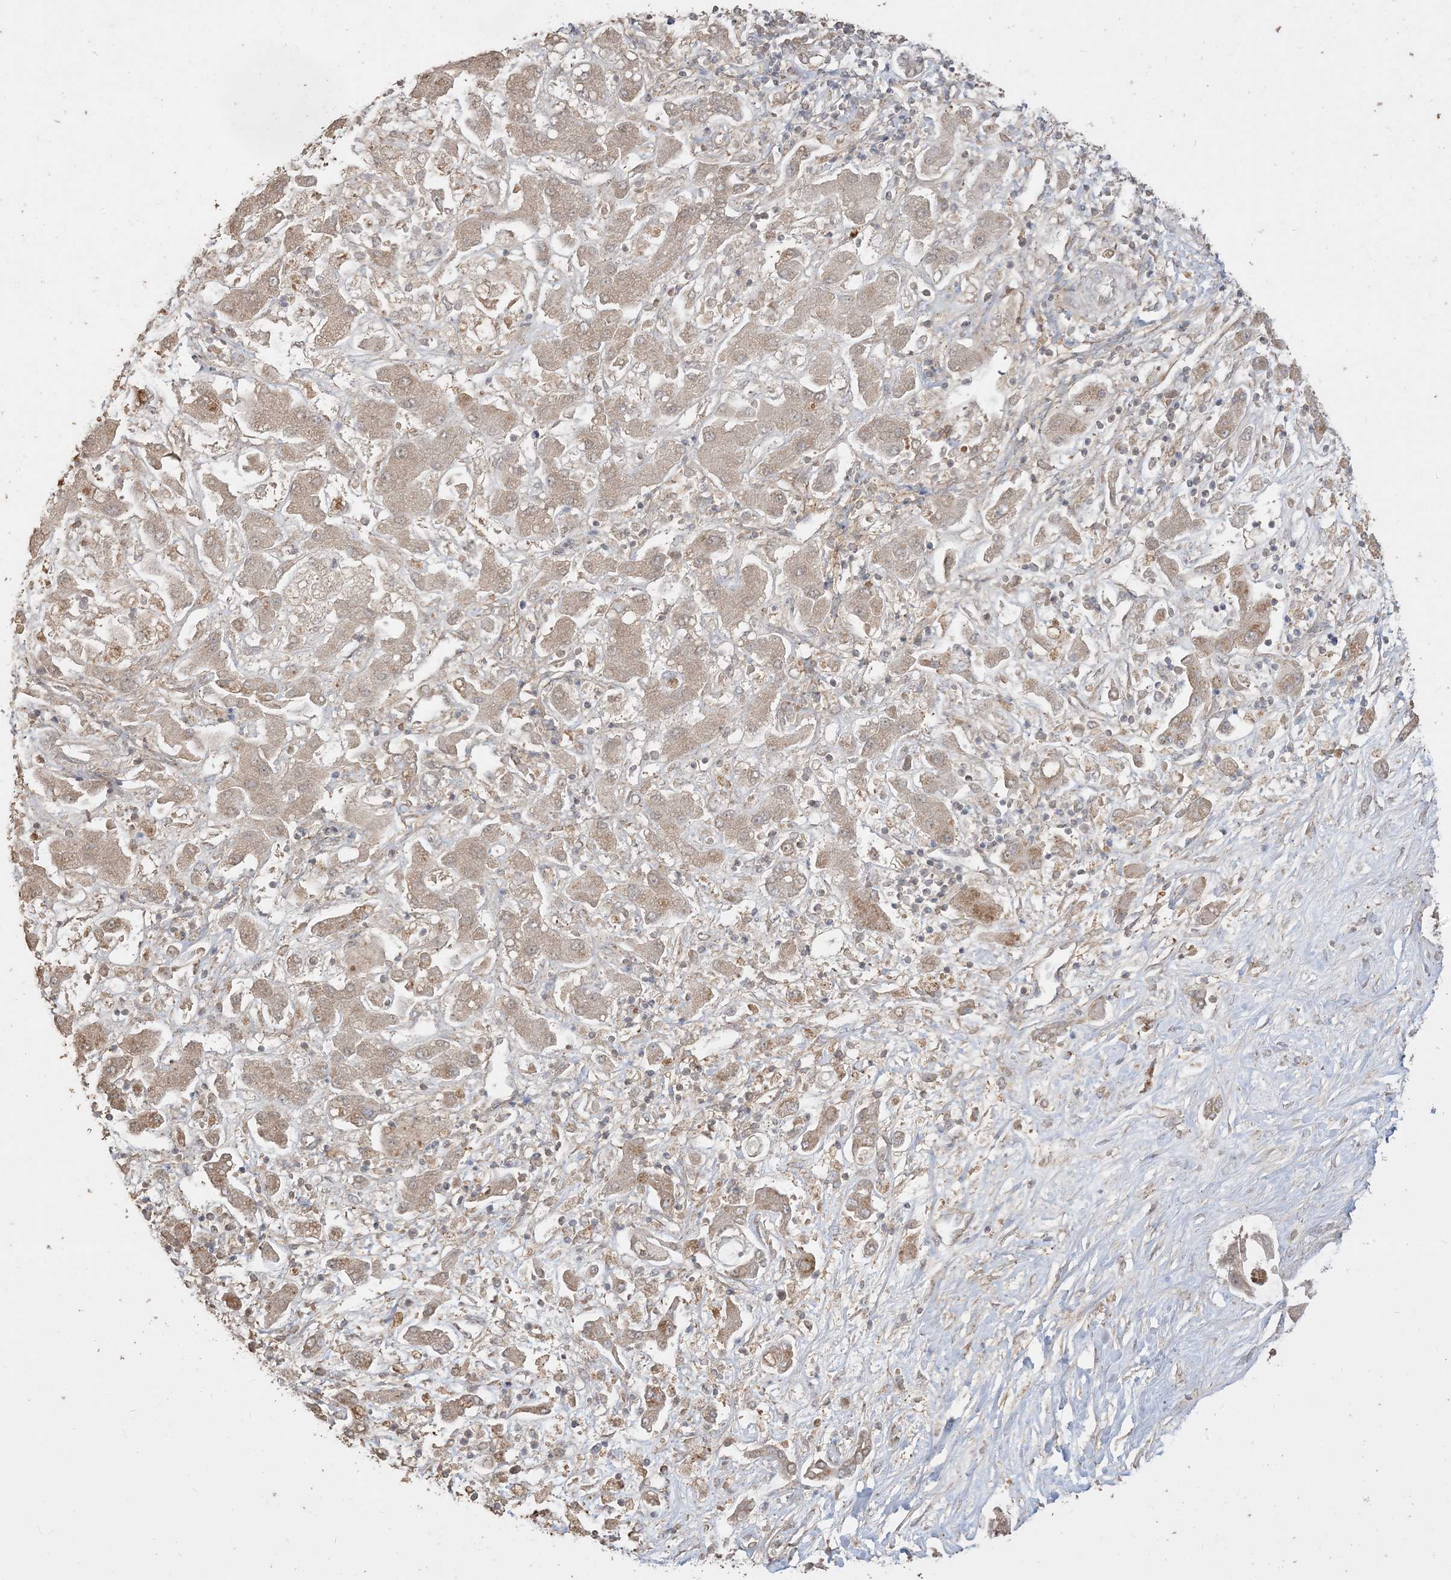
{"staining": {"intensity": "moderate", "quantity": ">75%", "location": "cytoplasmic/membranous,nuclear"}, "tissue": "liver cancer", "cell_type": "Tumor cells", "image_type": "cancer", "snomed": [{"axis": "morphology", "description": "Cholangiocarcinoma"}, {"axis": "topography", "description": "Liver"}], "caption": "Protein staining of cholangiocarcinoma (liver) tissue demonstrates moderate cytoplasmic/membranous and nuclear staining in about >75% of tumor cells.", "gene": "SIRT3", "patient": {"sex": "male", "age": 50}}